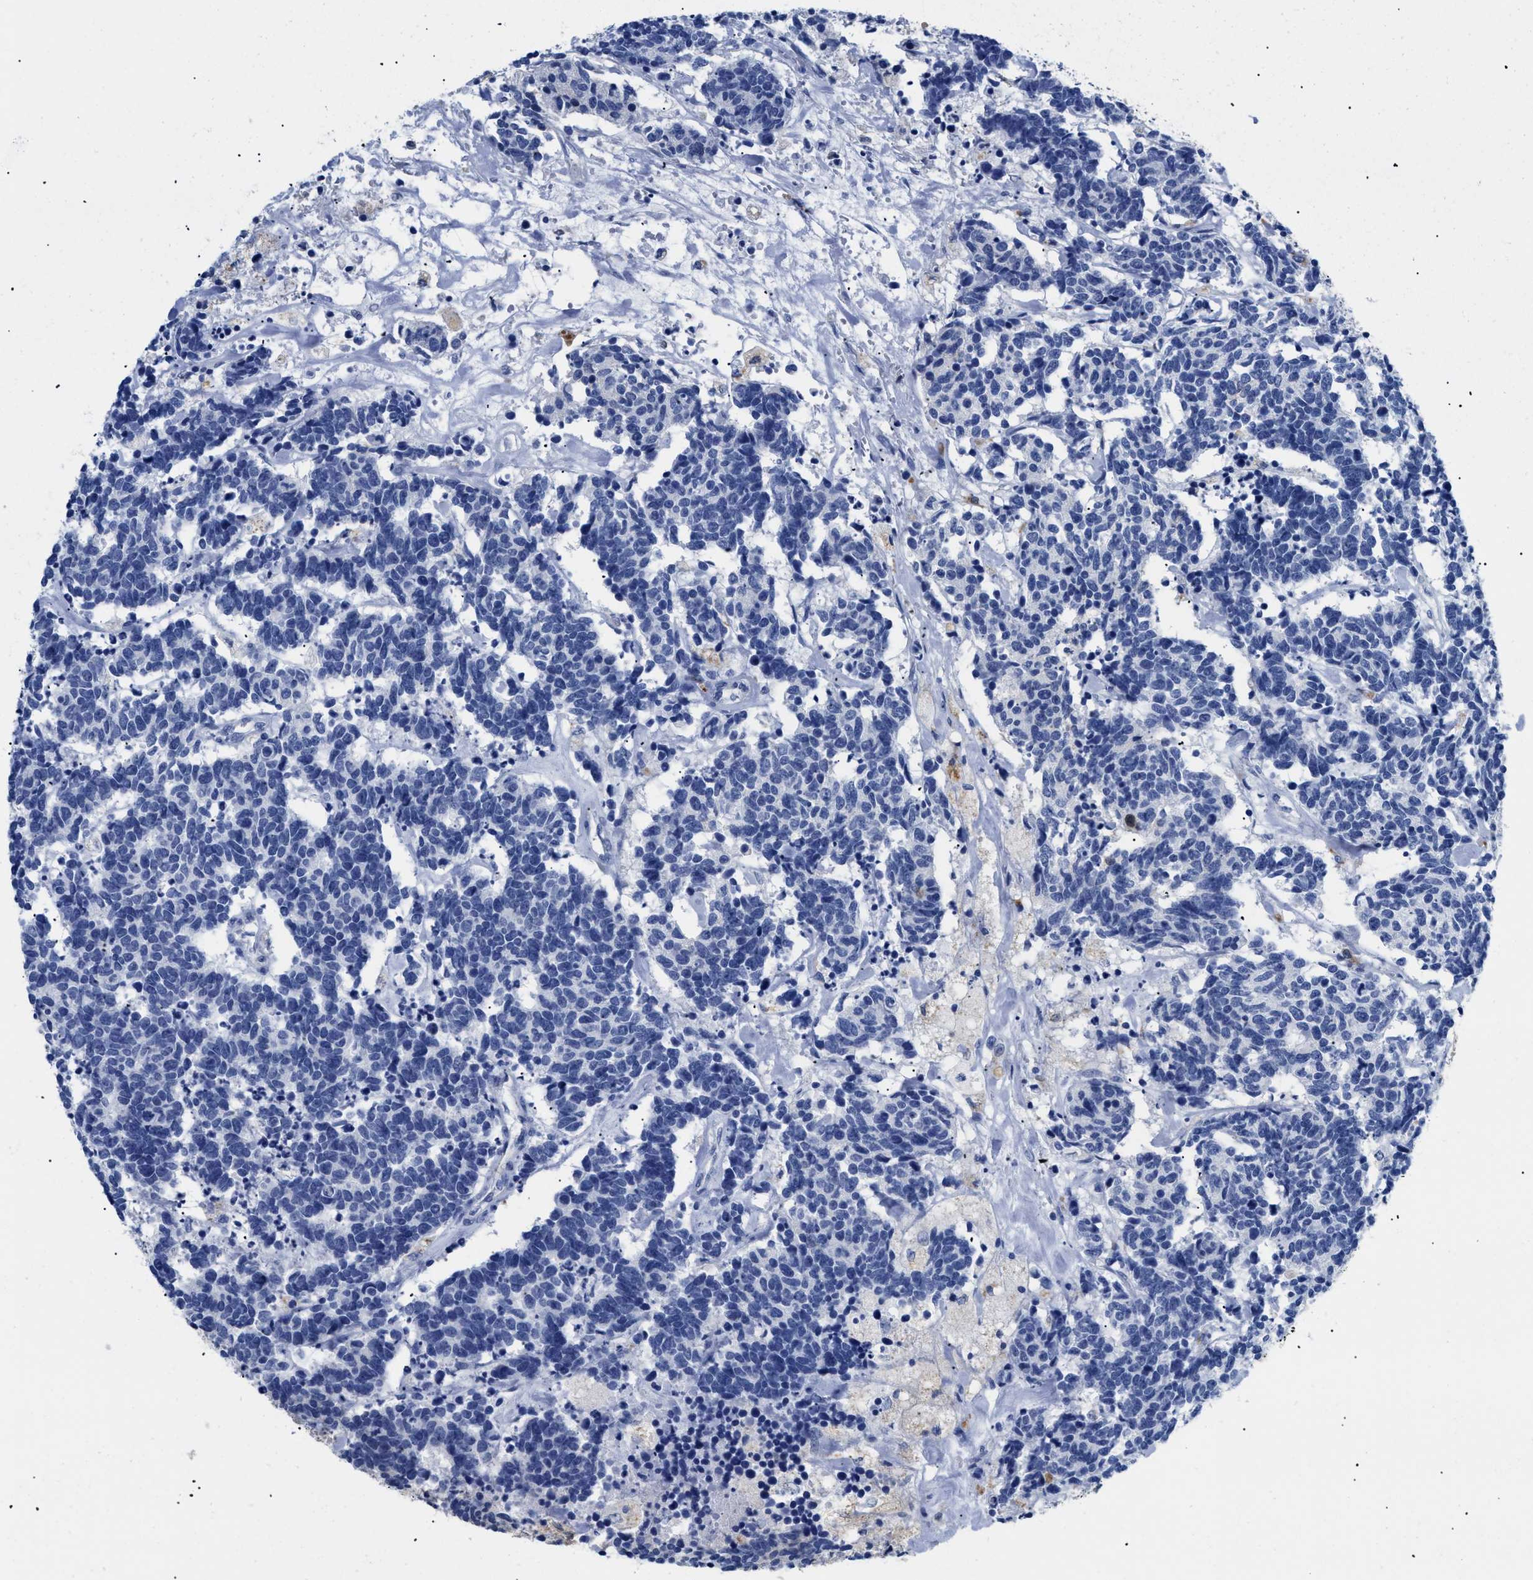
{"staining": {"intensity": "negative", "quantity": "none", "location": "none"}, "tissue": "carcinoid", "cell_type": "Tumor cells", "image_type": "cancer", "snomed": [{"axis": "morphology", "description": "Carcinoma, NOS"}, {"axis": "morphology", "description": "Carcinoid, malignant, NOS"}, {"axis": "topography", "description": "Urinary bladder"}], "caption": "Immunohistochemical staining of human carcinoid (malignant) displays no significant staining in tumor cells.", "gene": "APOBEC2", "patient": {"sex": "male", "age": 57}}